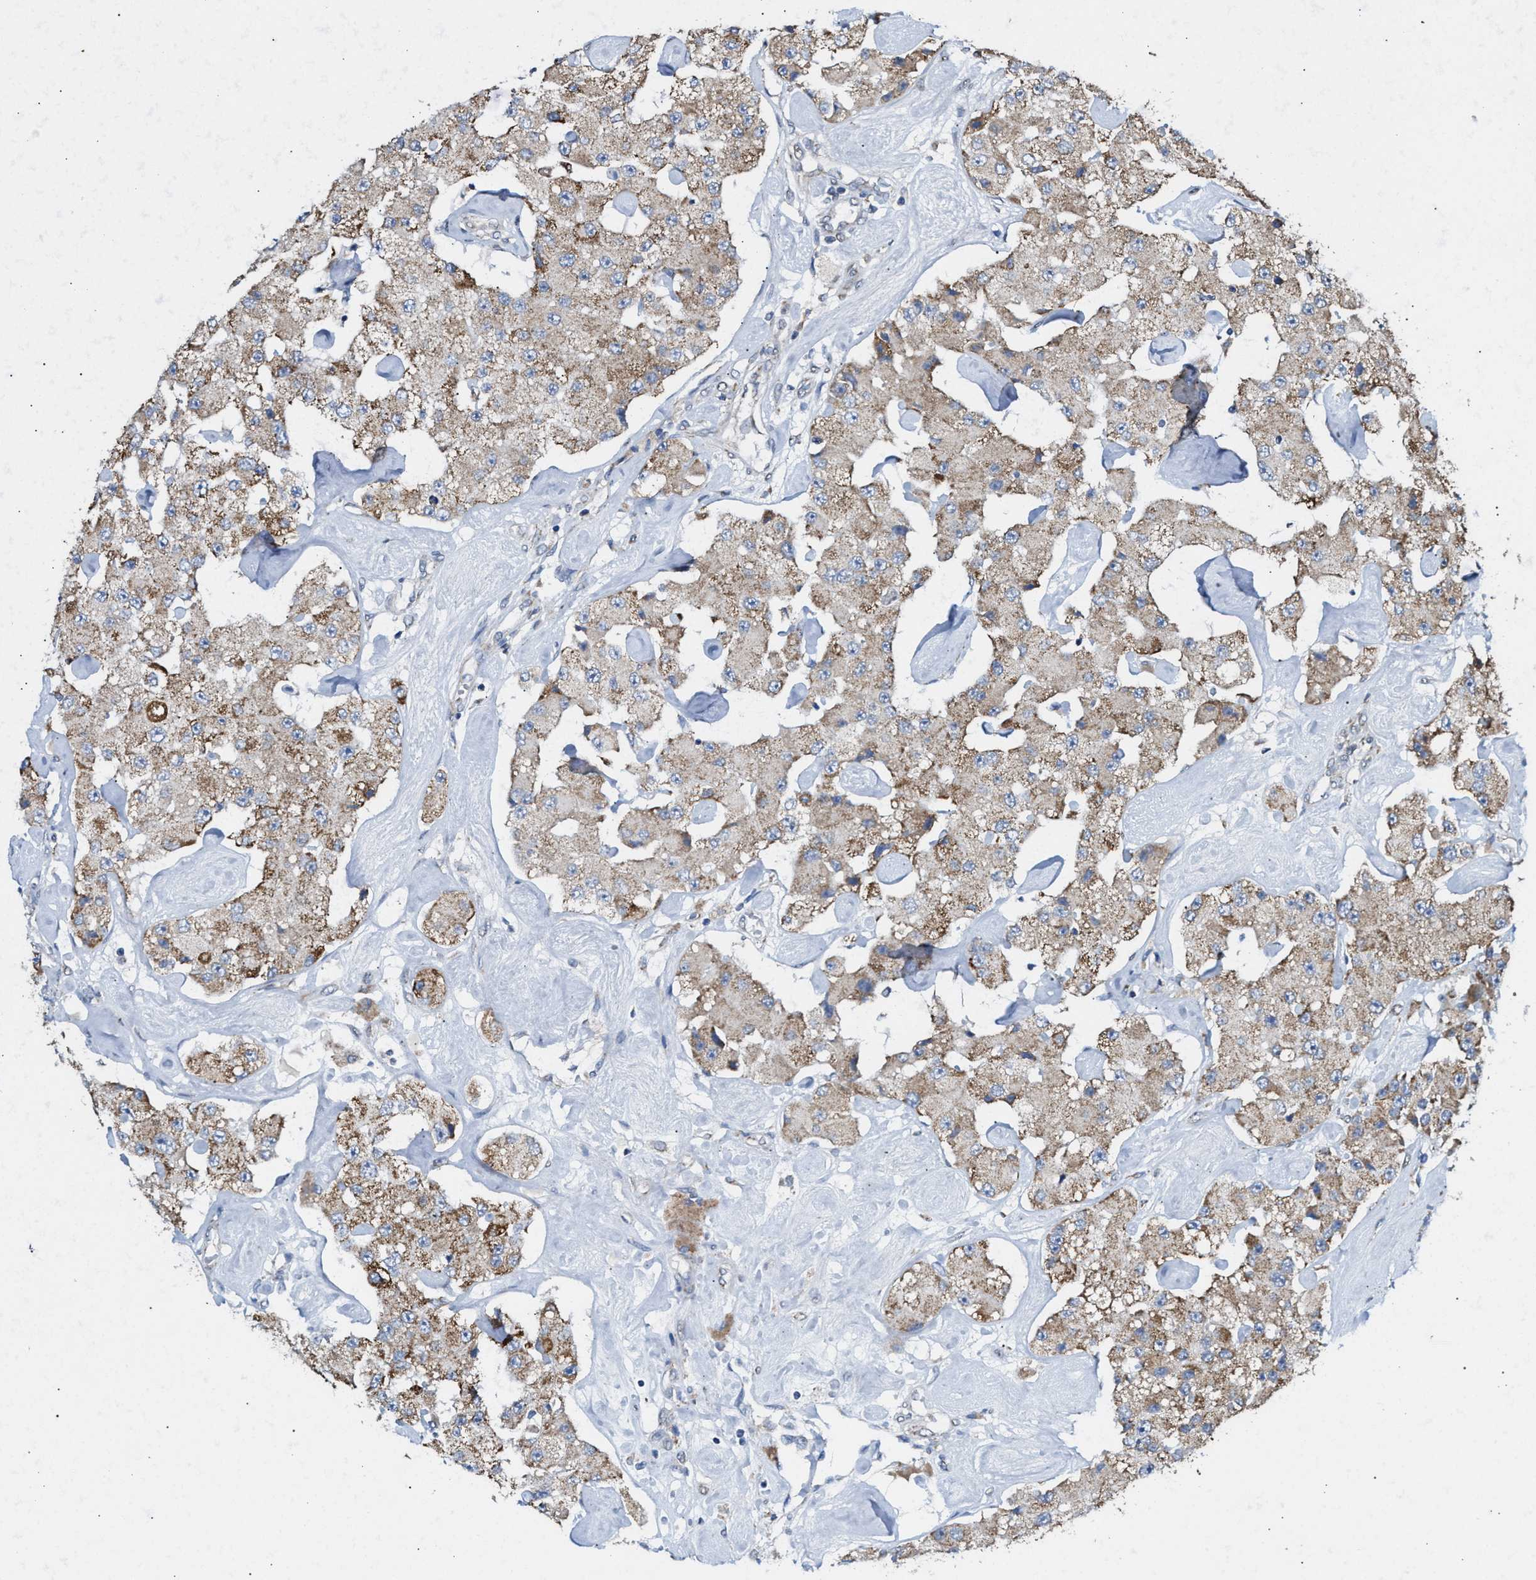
{"staining": {"intensity": "weak", "quantity": ">75%", "location": "cytoplasmic/membranous"}, "tissue": "carcinoid", "cell_type": "Tumor cells", "image_type": "cancer", "snomed": [{"axis": "morphology", "description": "Carcinoid, malignant, NOS"}, {"axis": "topography", "description": "Pancreas"}], "caption": "The histopathology image displays staining of malignant carcinoid, revealing weak cytoplasmic/membranous protein expression (brown color) within tumor cells.", "gene": "TACO1", "patient": {"sex": "male", "age": 41}}